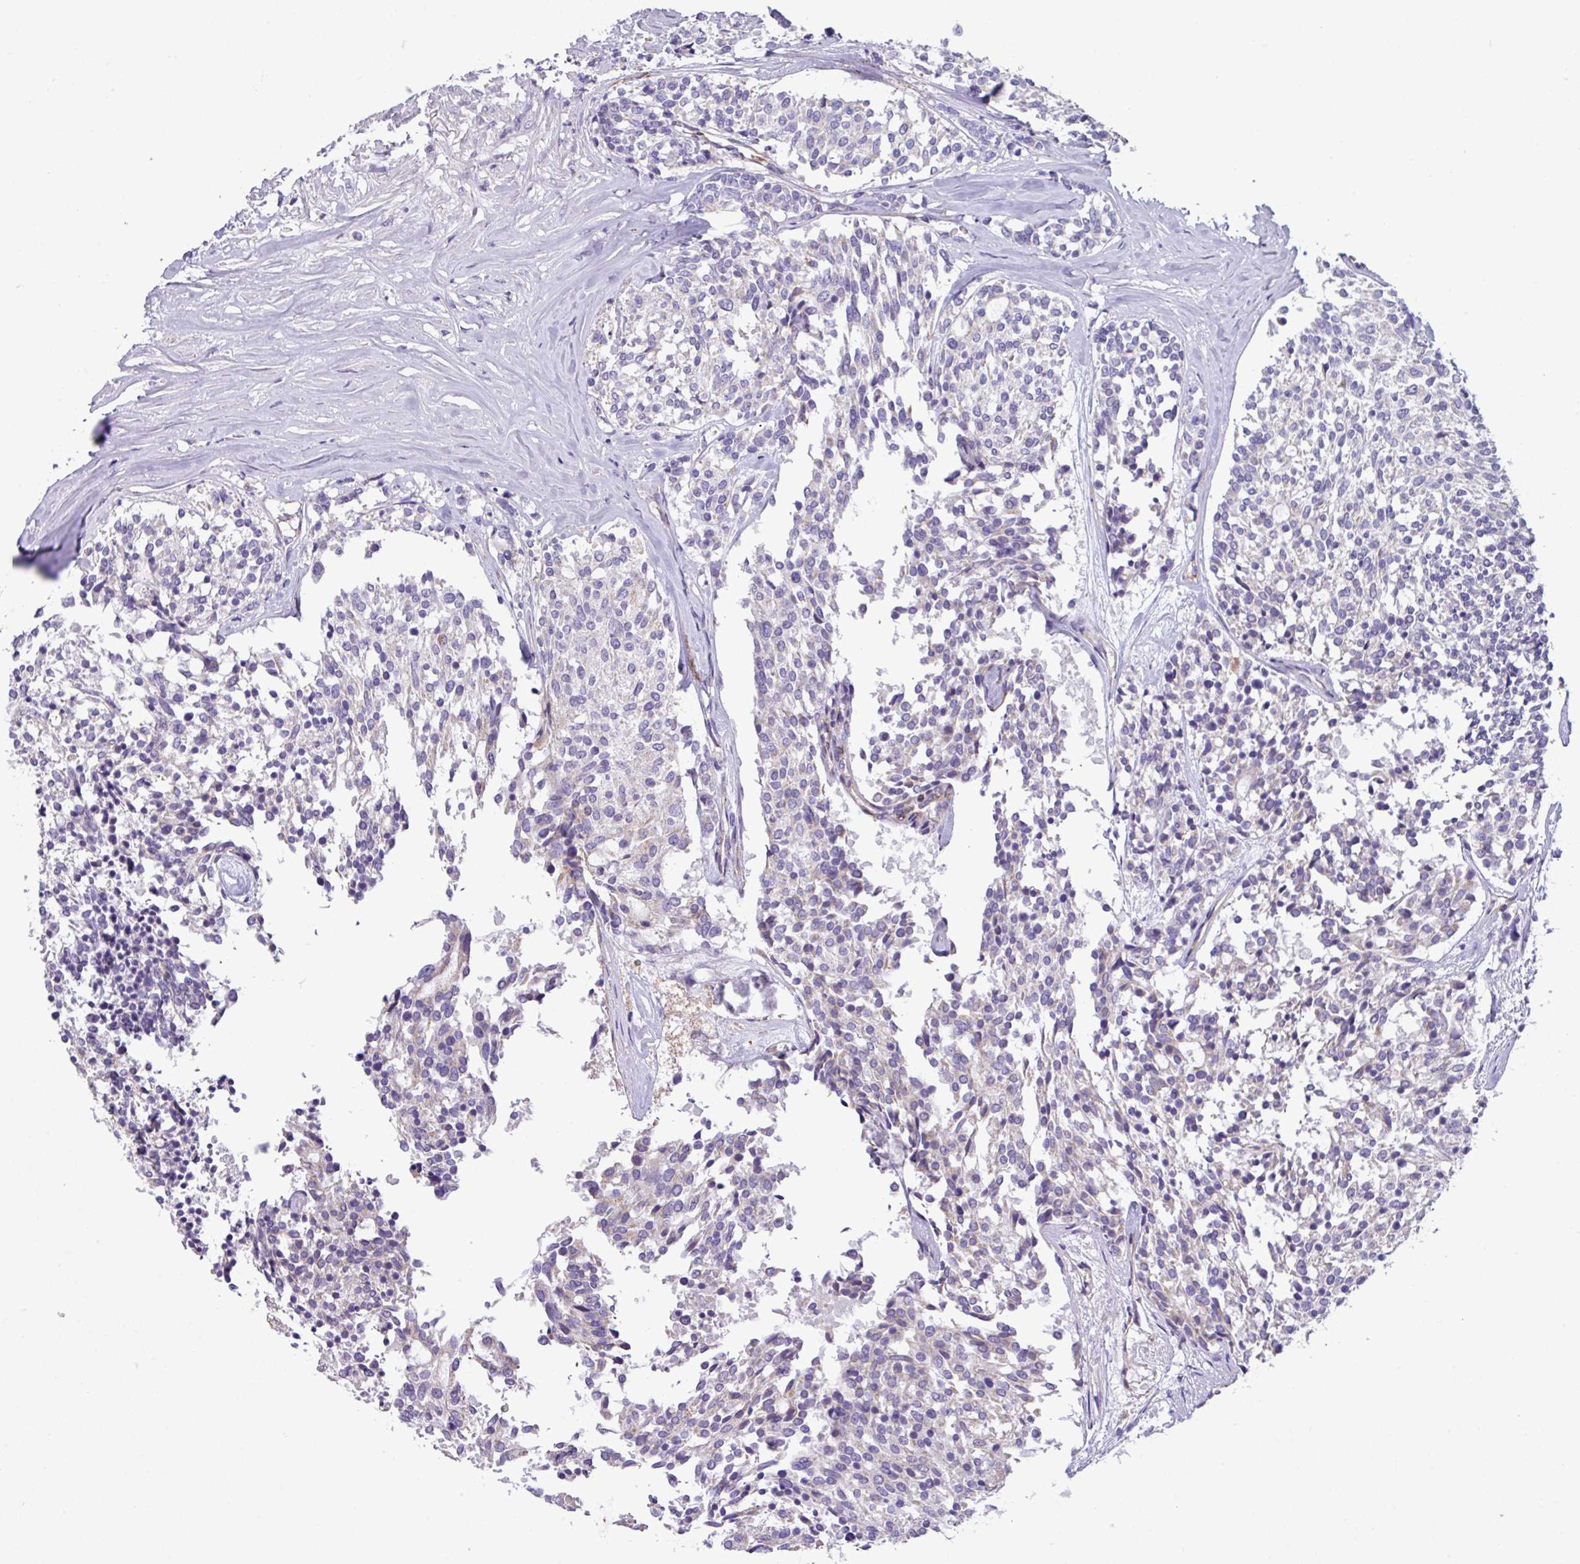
{"staining": {"intensity": "negative", "quantity": "none", "location": "none"}, "tissue": "carcinoid", "cell_type": "Tumor cells", "image_type": "cancer", "snomed": [{"axis": "morphology", "description": "Carcinoid, malignant, NOS"}, {"axis": "topography", "description": "Pancreas"}], "caption": "Carcinoid (malignant) was stained to show a protein in brown. There is no significant positivity in tumor cells. Brightfield microscopy of immunohistochemistry stained with DAB (brown) and hematoxylin (blue), captured at high magnification.", "gene": "MRM2", "patient": {"sex": "female", "age": 54}}